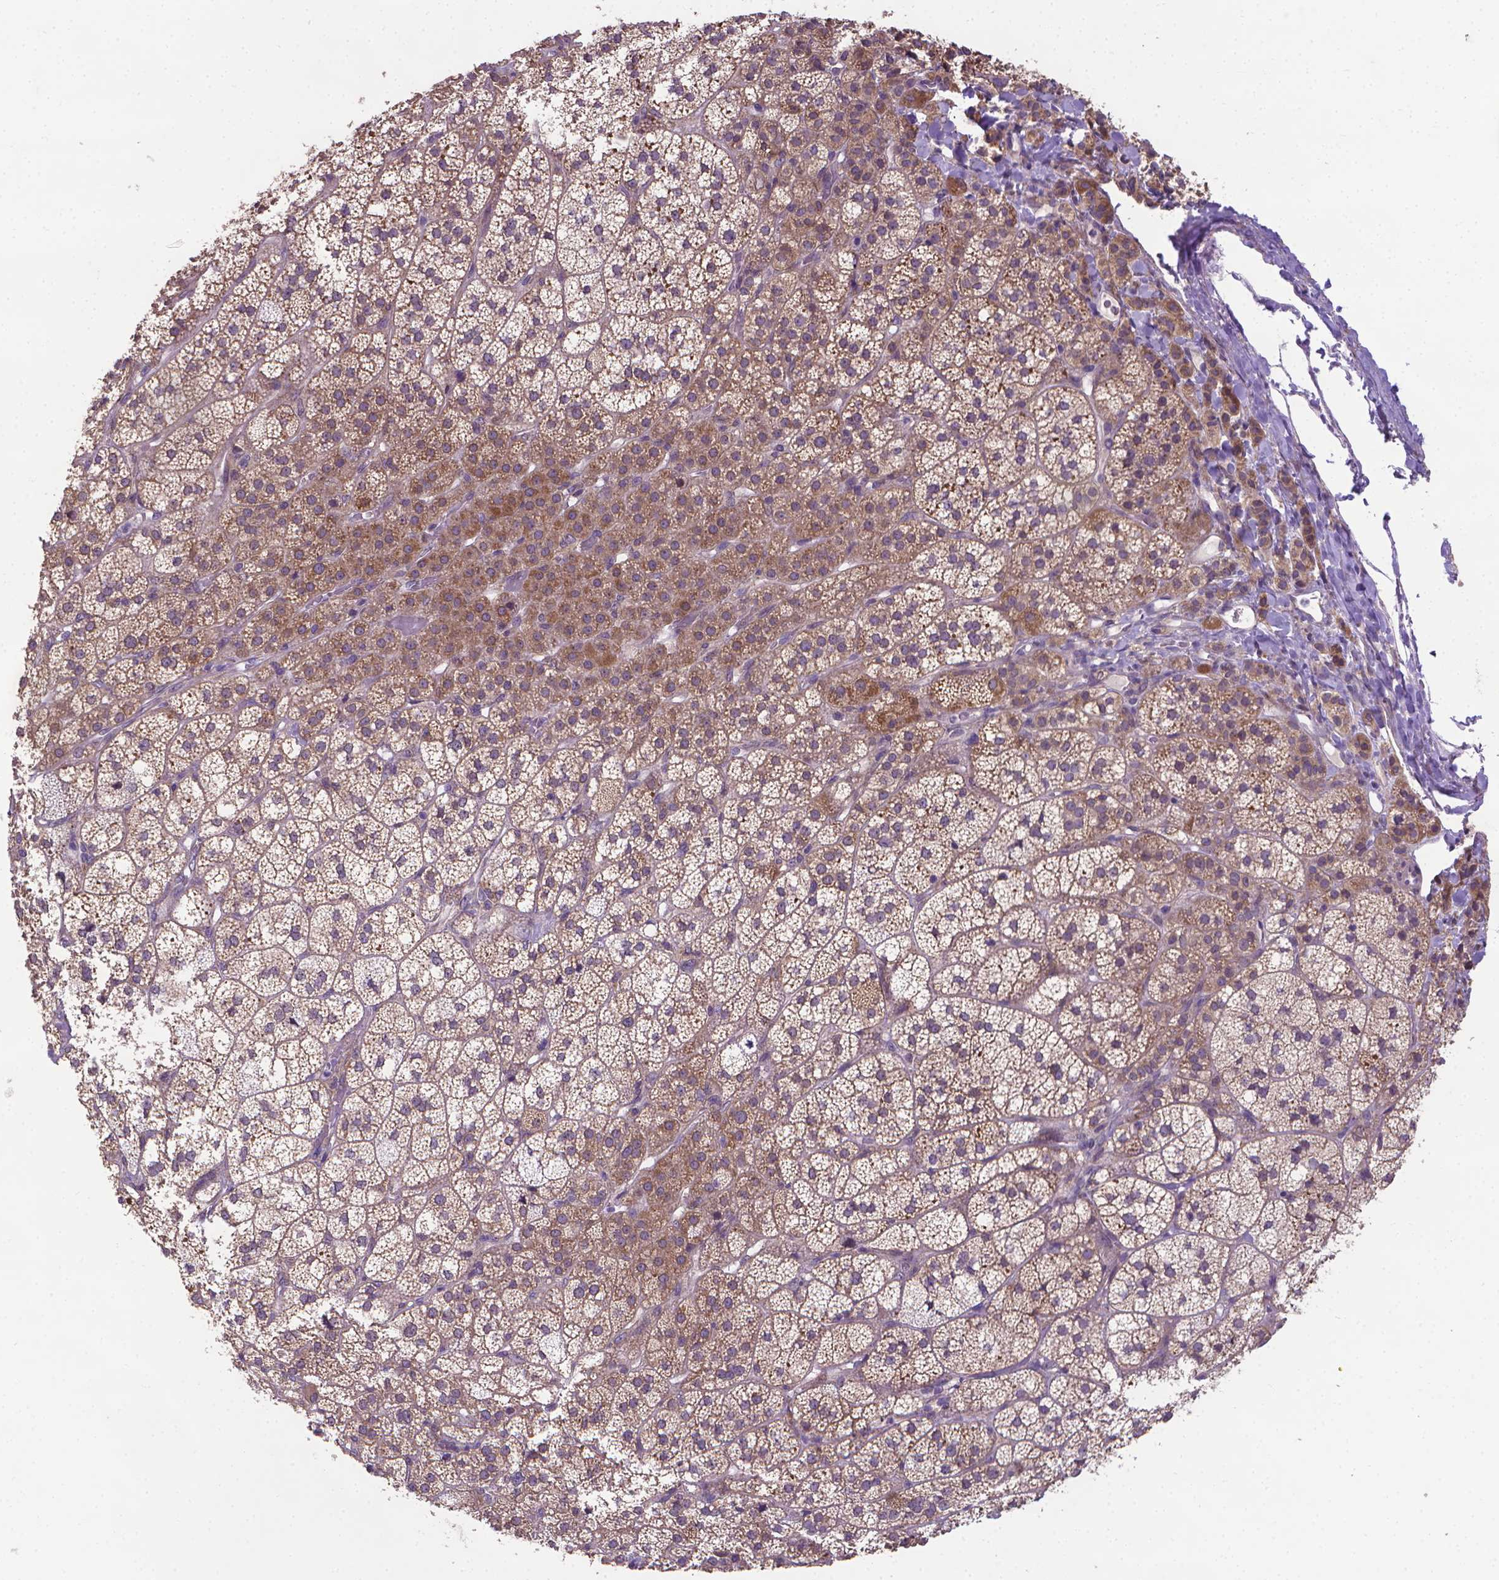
{"staining": {"intensity": "moderate", "quantity": ">75%", "location": "cytoplasmic/membranous"}, "tissue": "adrenal gland", "cell_type": "Glandular cells", "image_type": "normal", "snomed": [{"axis": "morphology", "description": "Normal tissue, NOS"}, {"axis": "topography", "description": "Adrenal gland"}], "caption": "Human adrenal gland stained with a brown dye reveals moderate cytoplasmic/membranous positive staining in approximately >75% of glandular cells.", "gene": "GPR63", "patient": {"sex": "female", "age": 60}}